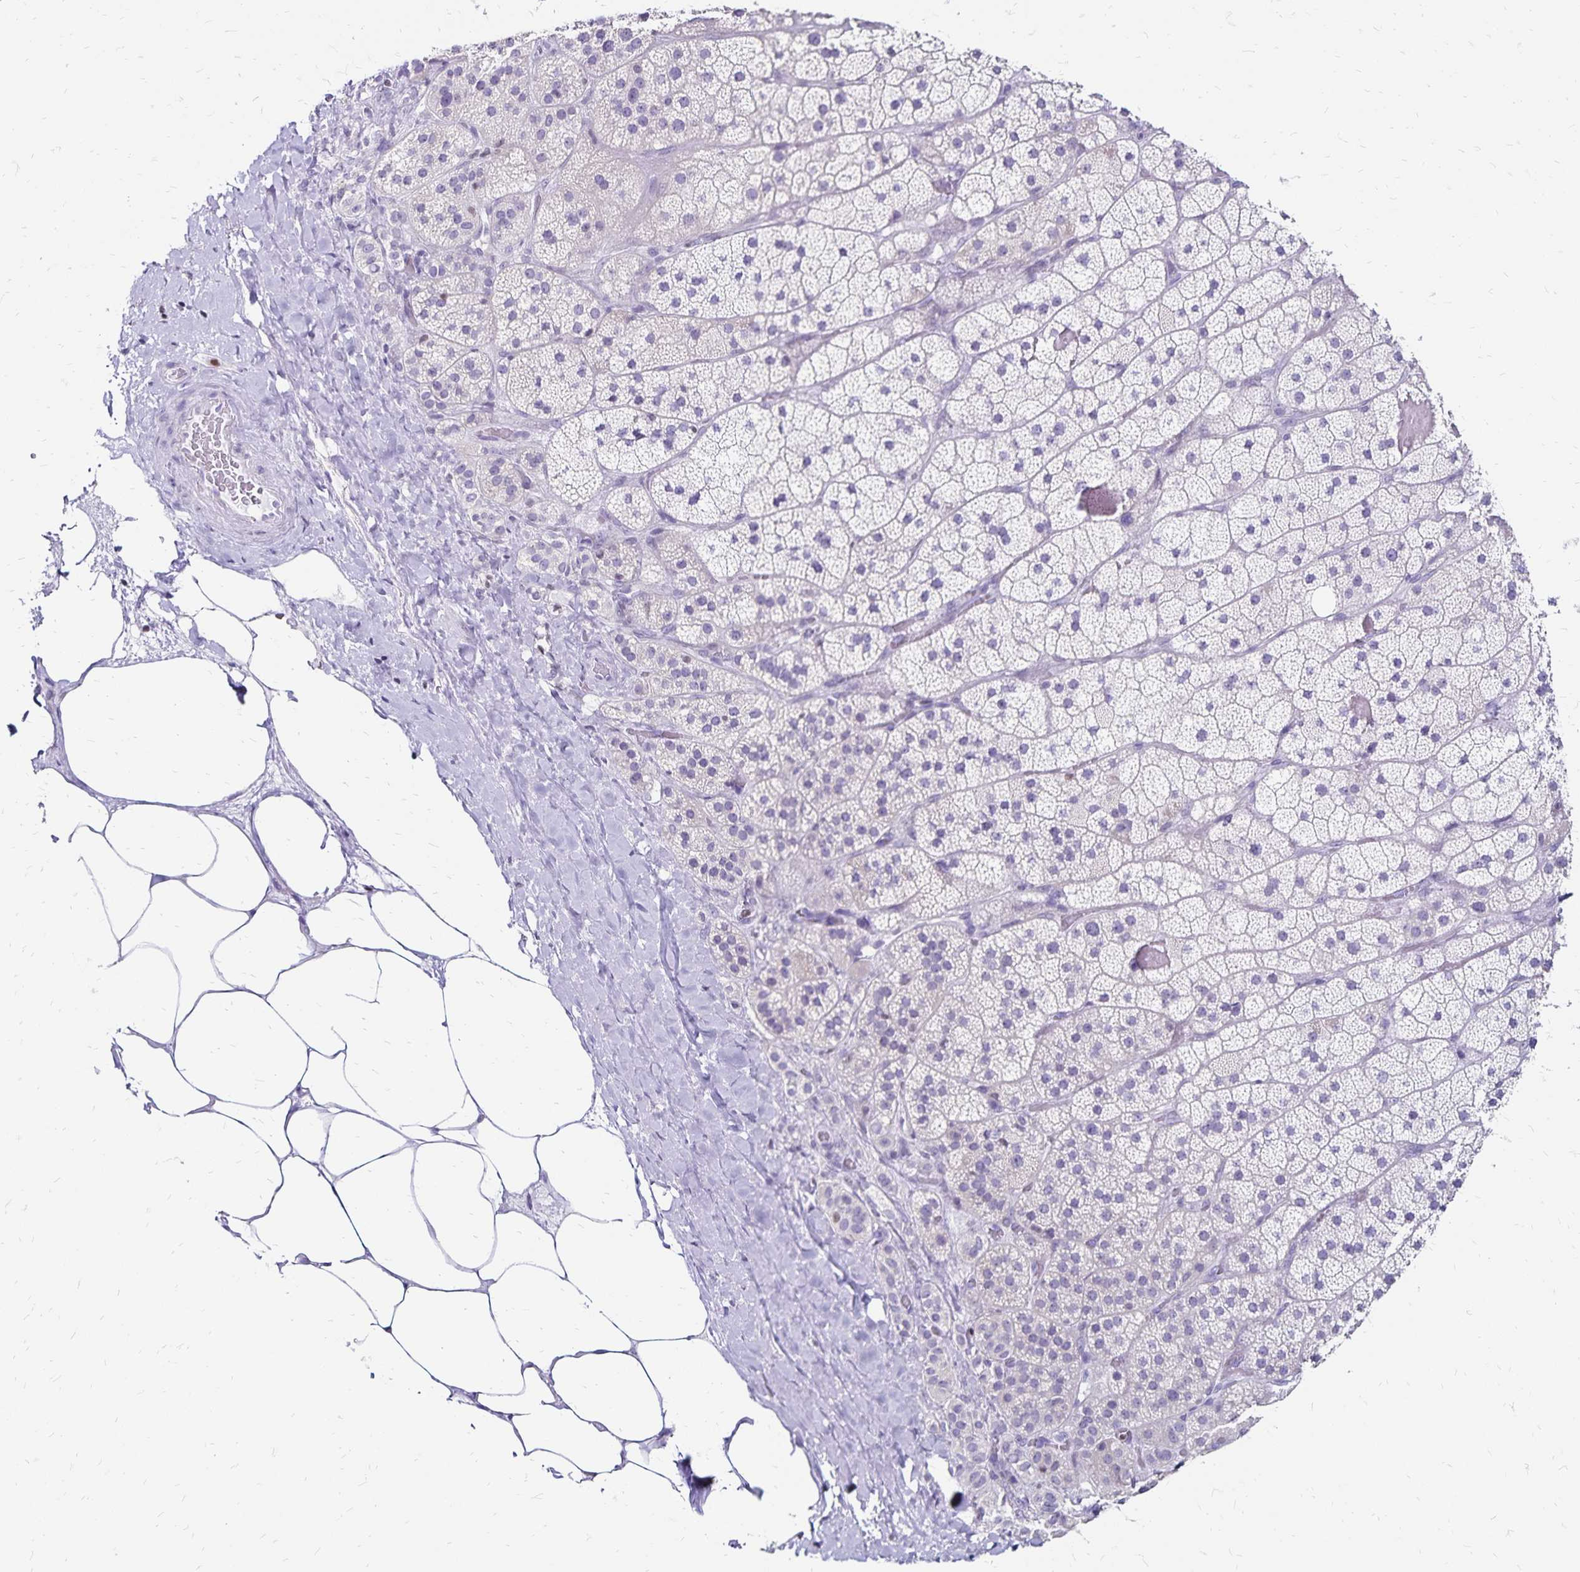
{"staining": {"intensity": "negative", "quantity": "none", "location": "none"}, "tissue": "adrenal gland", "cell_type": "Glandular cells", "image_type": "normal", "snomed": [{"axis": "morphology", "description": "Normal tissue, NOS"}, {"axis": "topography", "description": "Adrenal gland"}], "caption": "This micrograph is of benign adrenal gland stained with IHC to label a protein in brown with the nuclei are counter-stained blue. There is no staining in glandular cells.", "gene": "IKZF1", "patient": {"sex": "male", "age": 57}}